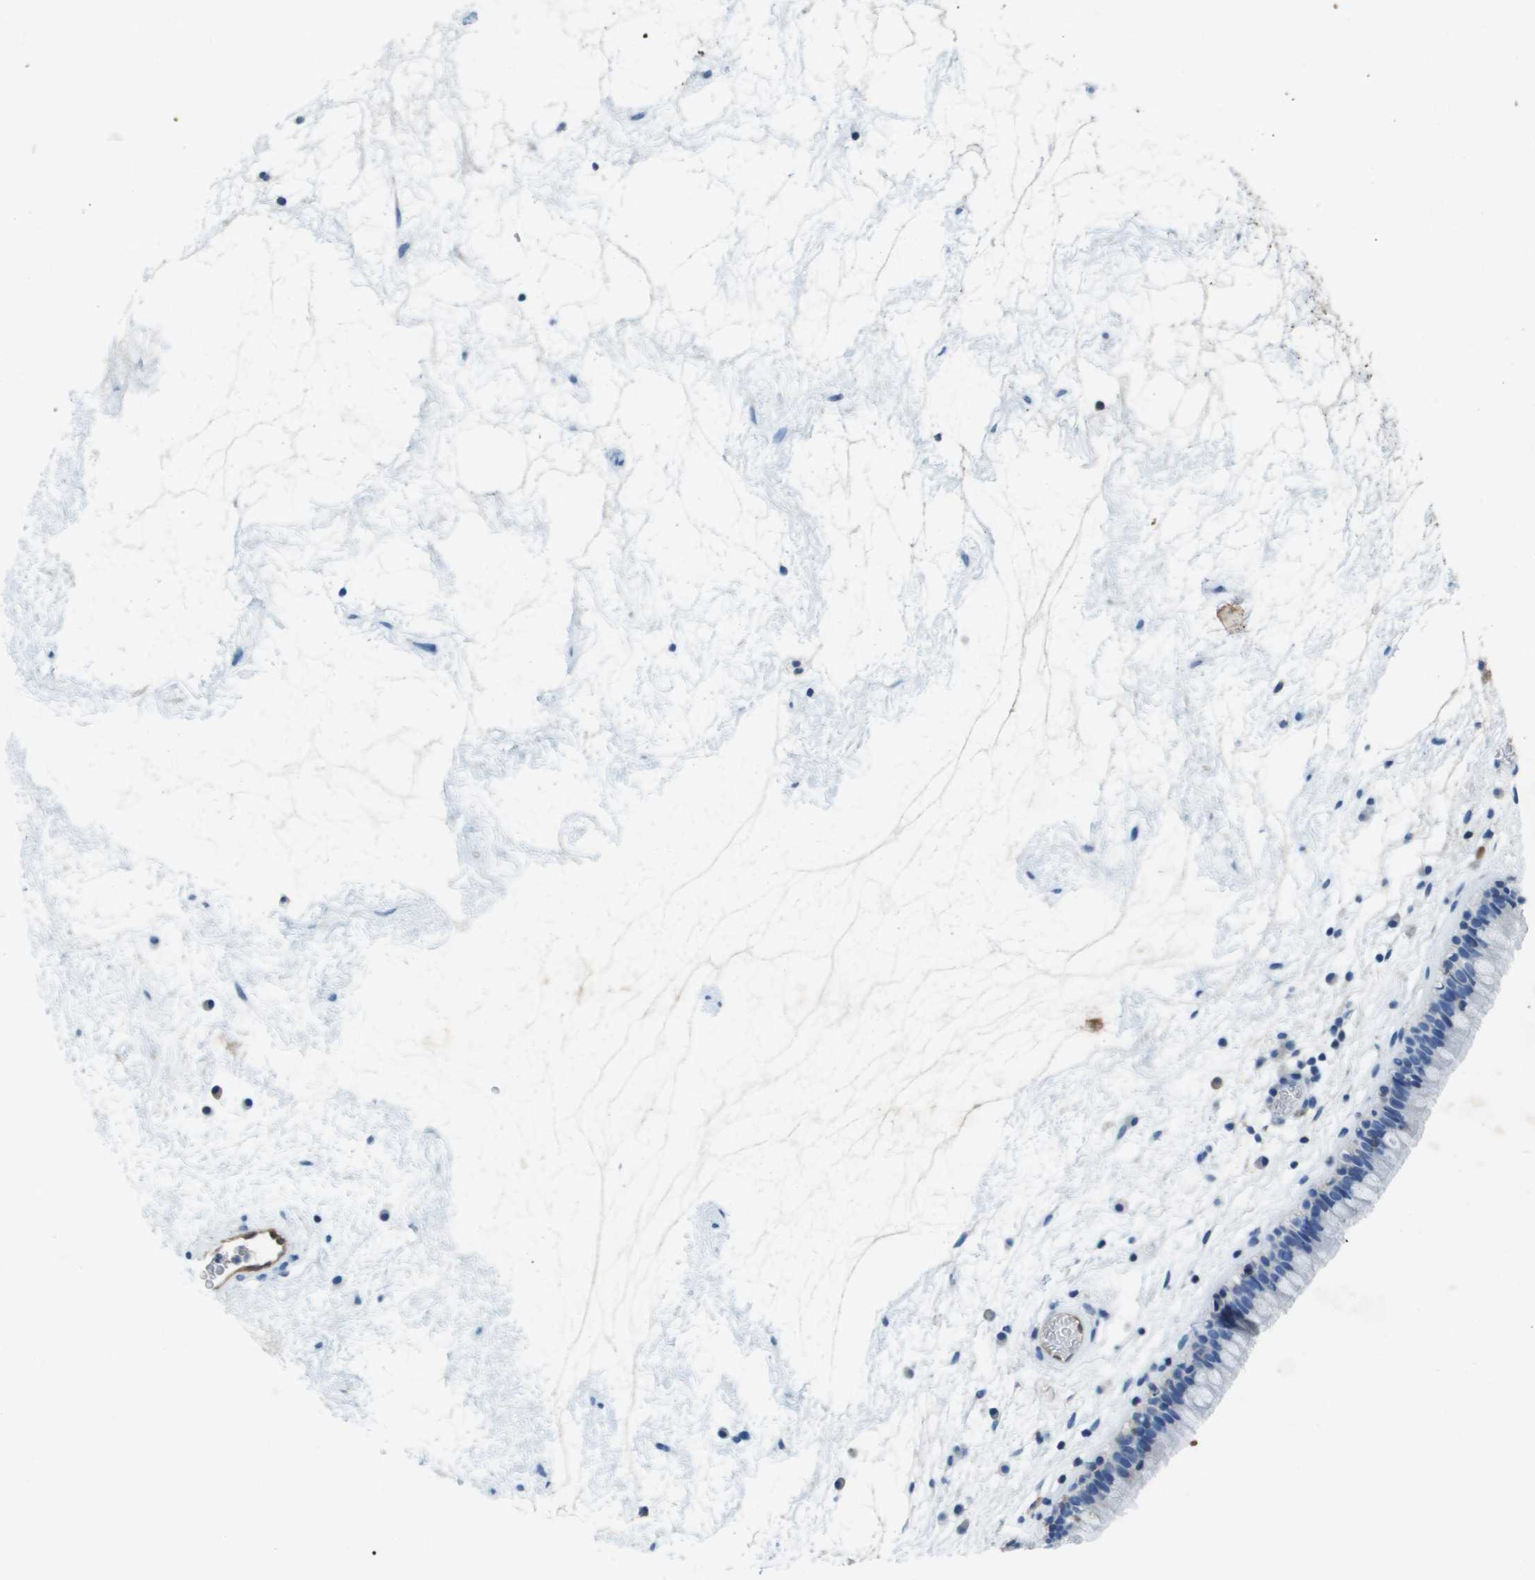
{"staining": {"intensity": "negative", "quantity": "none", "location": "none"}, "tissue": "nasopharynx", "cell_type": "Respiratory epithelial cells", "image_type": "normal", "snomed": [{"axis": "morphology", "description": "Normal tissue, NOS"}, {"axis": "morphology", "description": "Inflammation, NOS"}, {"axis": "topography", "description": "Nasopharynx"}], "caption": "IHC micrograph of unremarkable nasopharynx: nasopharynx stained with DAB shows no significant protein expression in respiratory epithelial cells.", "gene": "FABP5", "patient": {"sex": "male", "age": 48}}